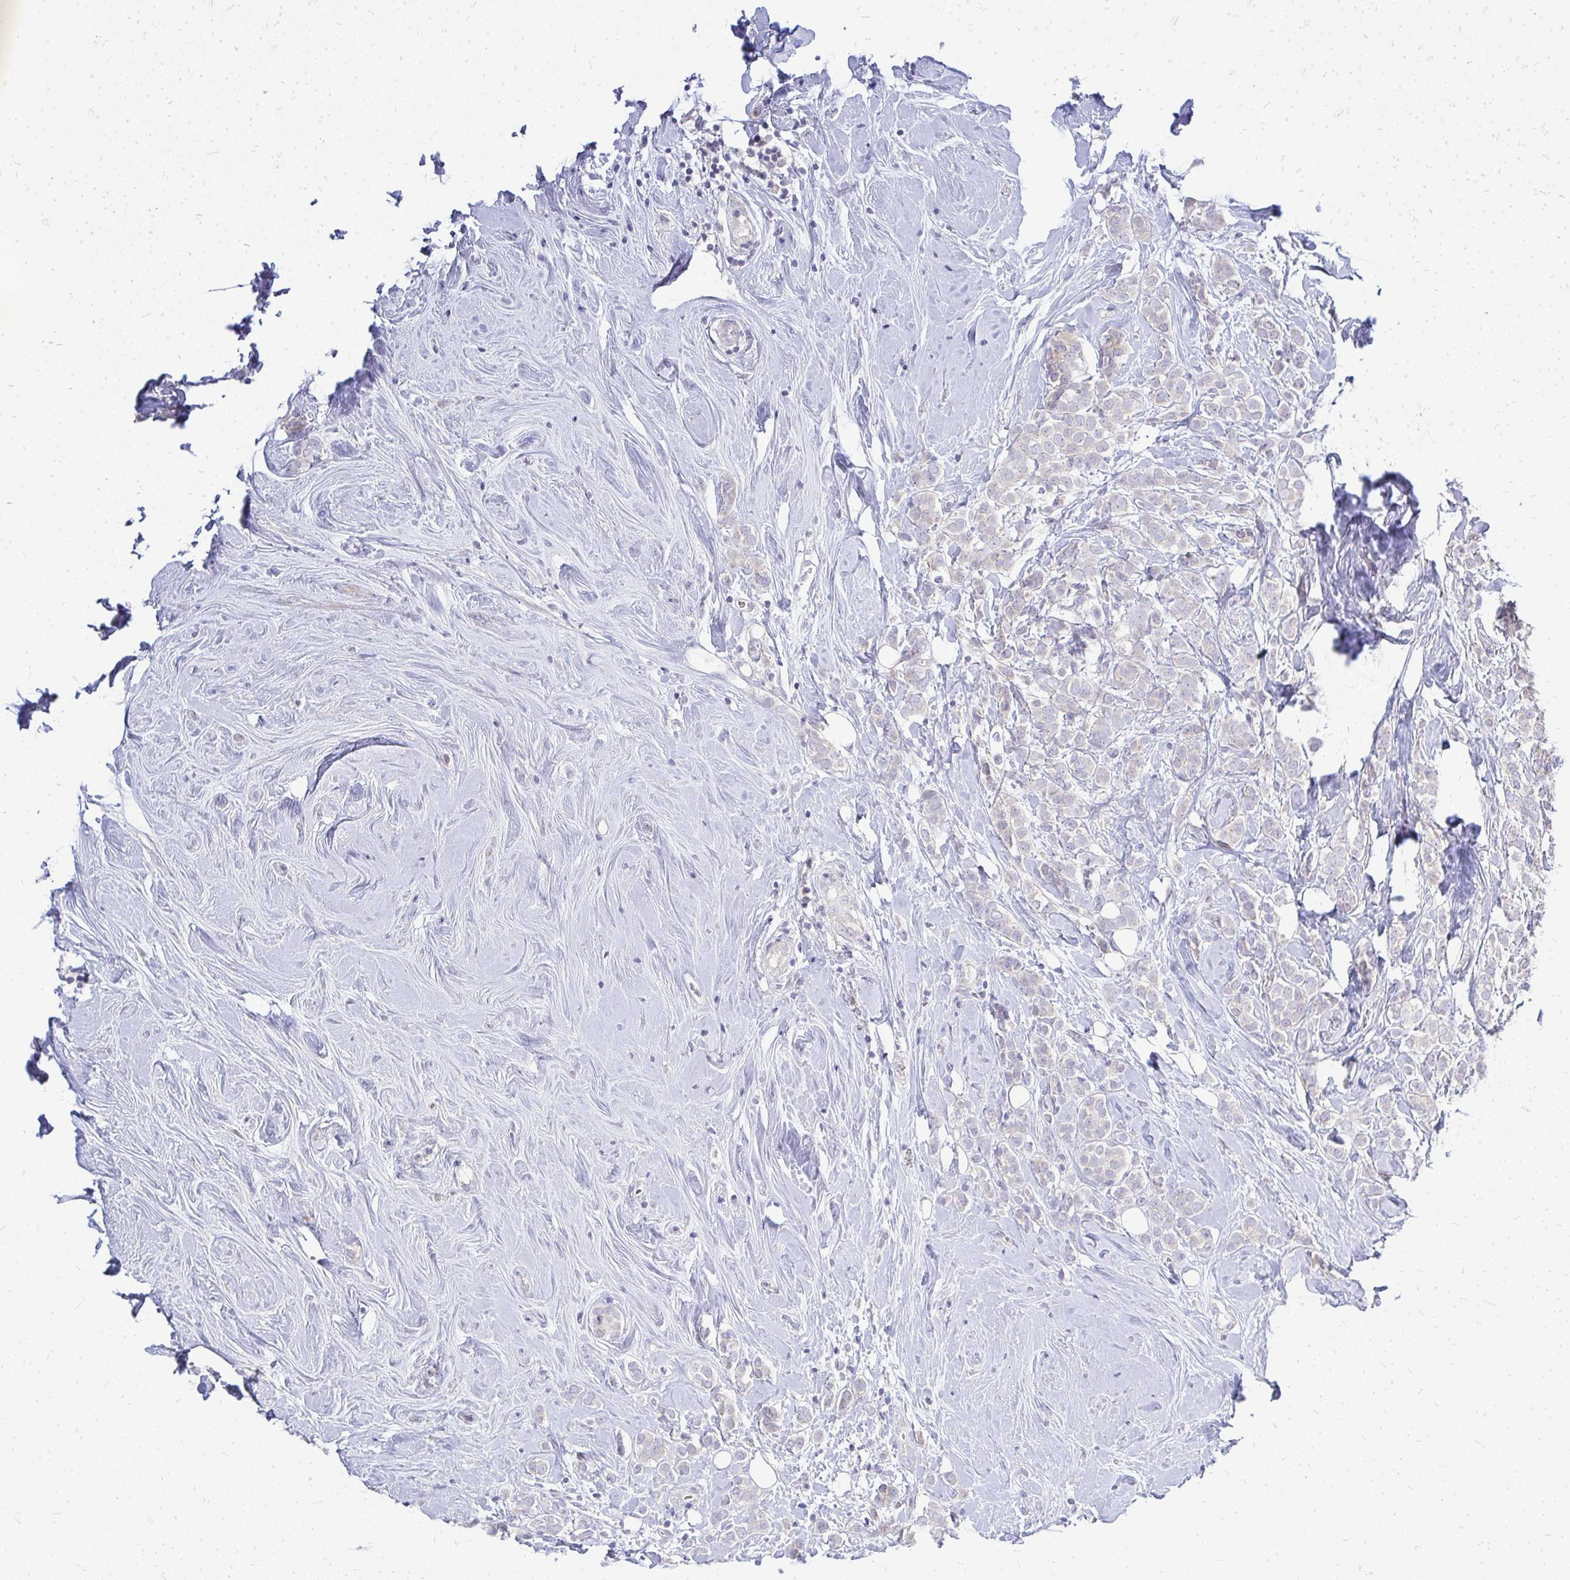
{"staining": {"intensity": "negative", "quantity": "none", "location": "none"}, "tissue": "breast cancer", "cell_type": "Tumor cells", "image_type": "cancer", "snomed": [{"axis": "morphology", "description": "Lobular carcinoma"}, {"axis": "topography", "description": "Breast"}], "caption": "A micrograph of breast cancer (lobular carcinoma) stained for a protein shows no brown staining in tumor cells. (Stains: DAB (3,3'-diaminobenzidine) immunohistochemistry with hematoxylin counter stain, Microscopy: brightfield microscopy at high magnification).", "gene": "OR8D1", "patient": {"sex": "female", "age": 49}}